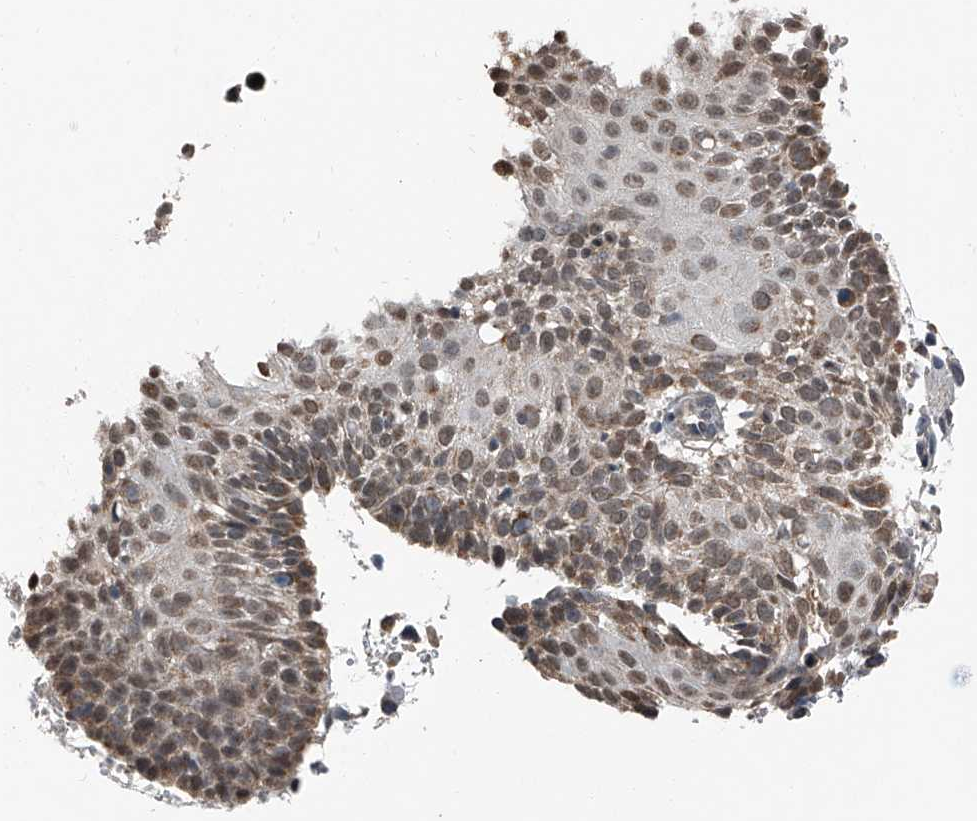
{"staining": {"intensity": "weak", "quantity": ">75%", "location": "nuclear"}, "tissue": "cervical cancer", "cell_type": "Tumor cells", "image_type": "cancer", "snomed": [{"axis": "morphology", "description": "Squamous cell carcinoma, NOS"}, {"axis": "topography", "description": "Cervix"}], "caption": "Immunohistochemical staining of cervical squamous cell carcinoma shows low levels of weak nuclear protein expression in about >75% of tumor cells.", "gene": "CHRNA7", "patient": {"sex": "female", "age": 74}}